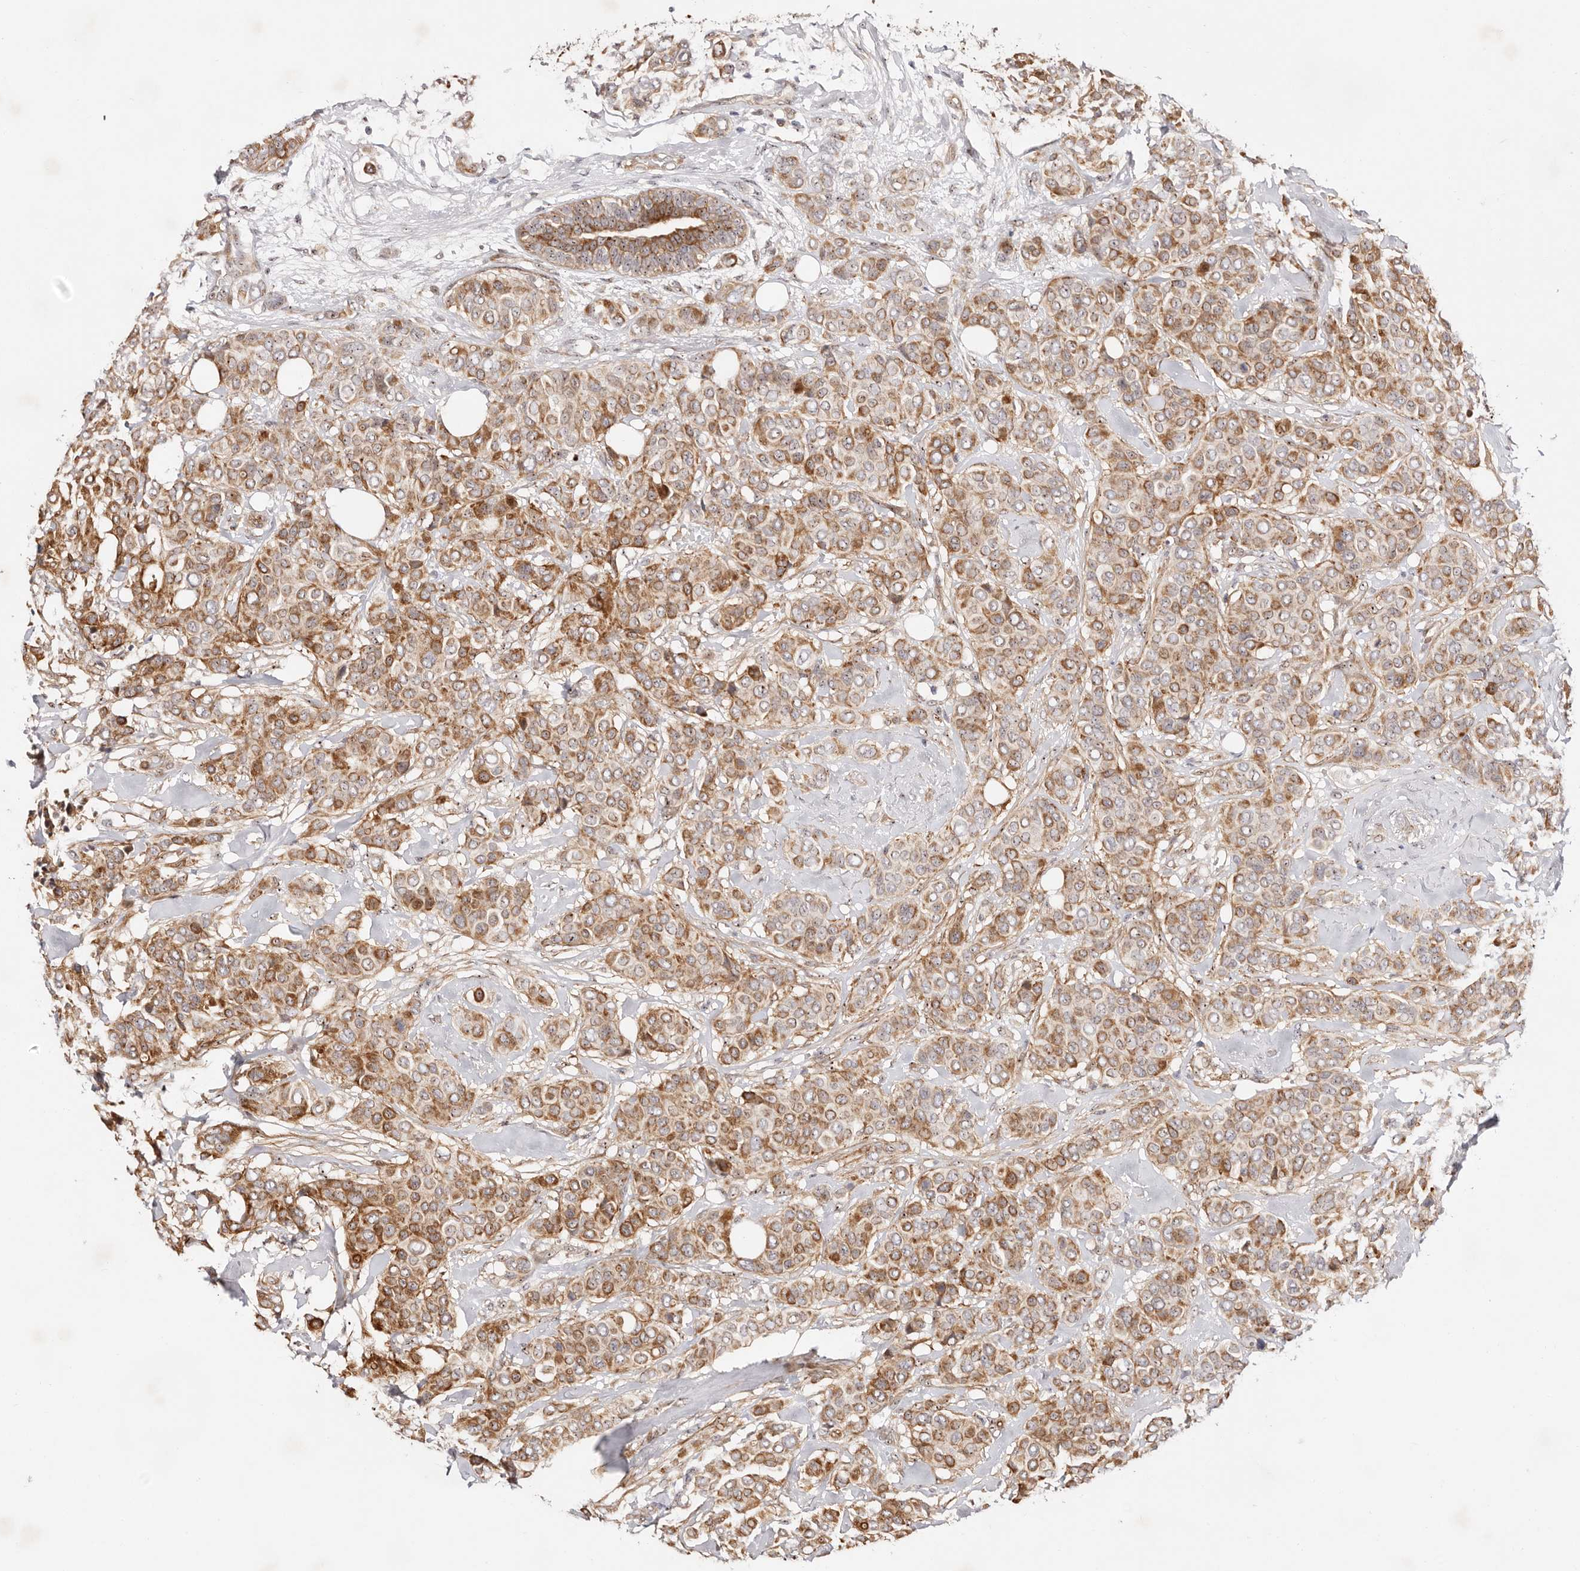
{"staining": {"intensity": "moderate", "quantity": ">75%", "location": "cytoplasmic/membranous"}, "tissue": "breast cancer", "cell_type": "Tumor cells", "image_type": "cancer", "snomed": [{"axis": "morphology", "description": "Lobular carcinoma"}, {"axis": "topography", "description": "Breast"}], "caption": "Immunohistochemistry photomicrograph of human breast lobular carcinoma stained for a protein (brown), which reveals medium levels of moderate cytoplasmic/membranous positivity in about >75% of tumor cells.", "gene": "ODF2L", "patient": {"sex": "female", "age": 51}}